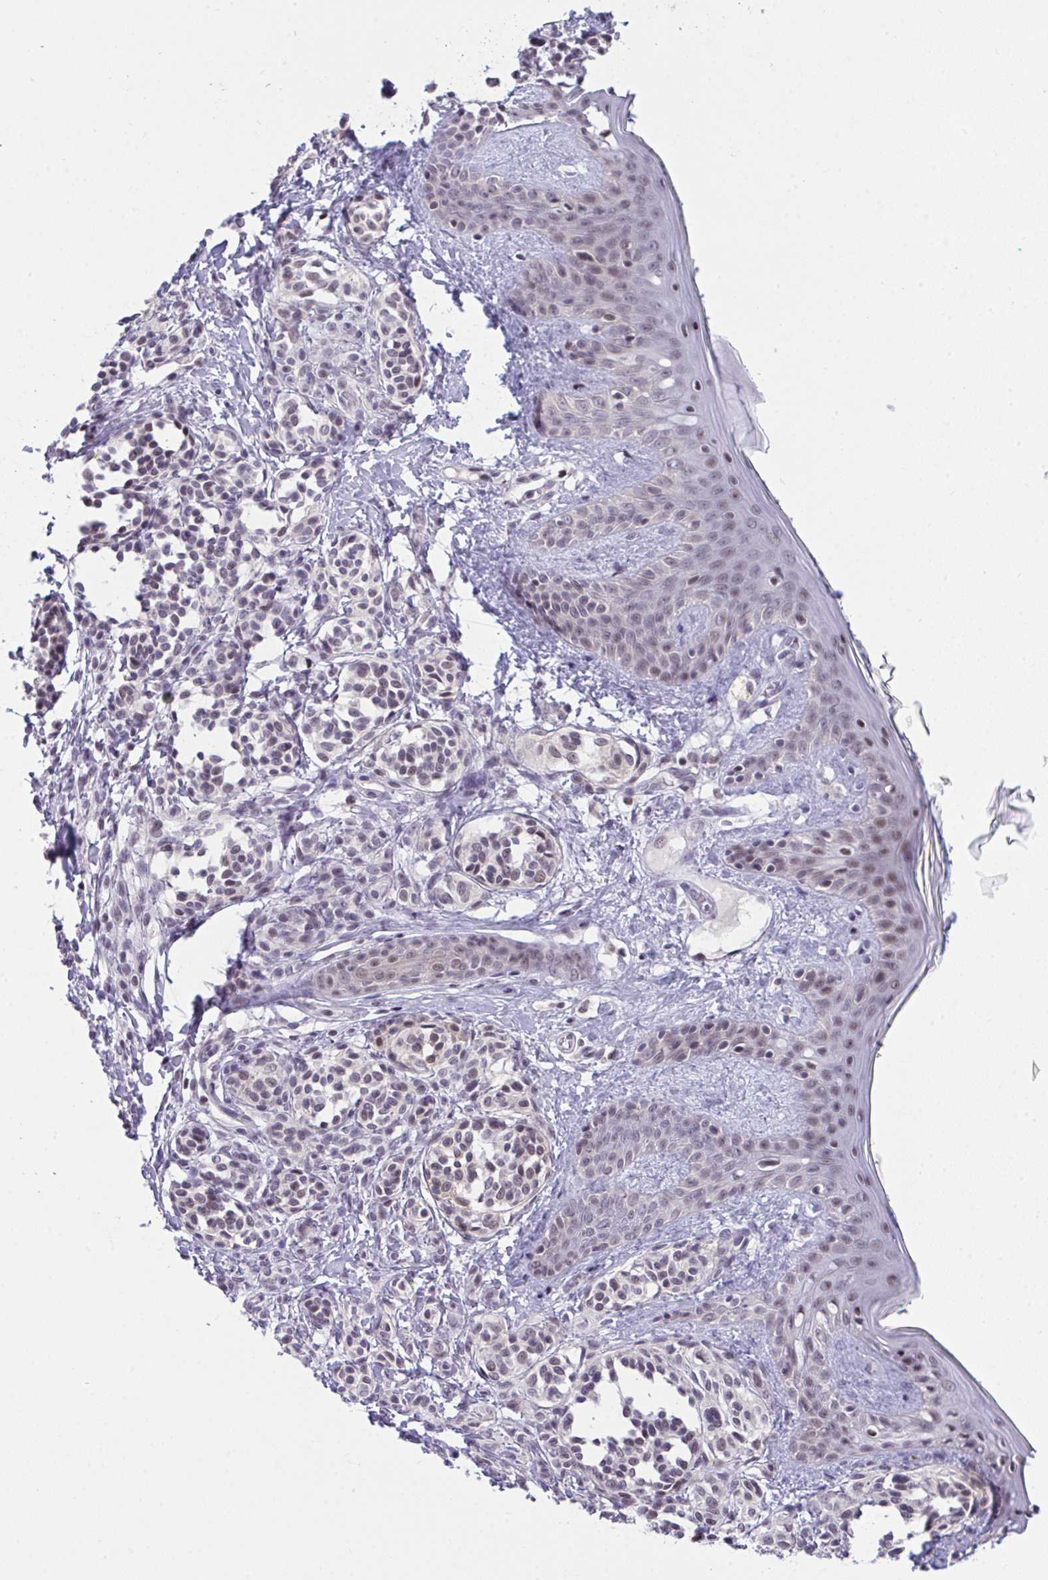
{"staining": {"intensity": "weak", "quantity": ">75%", "location": "nuclear"}, "tissue": "skin", "cell_type": "Fibroblasts", "image_type": "normal", "snomed": [{"axis": "morphology", "description": "Normal tissue, NOS"}, {"axis": "topography", "description": "Skin"}], "caption": "Immunohistochemistry (IHC) histopathology image of unremarkable skin: human skin stained using IHC shows low levels of weak protein expression localized specifically in the nuclear of fibroblasts, appearing as a nuclear brown color.", "gene": "OR6K3", "patient": {"sex": "male", "age": 16}}